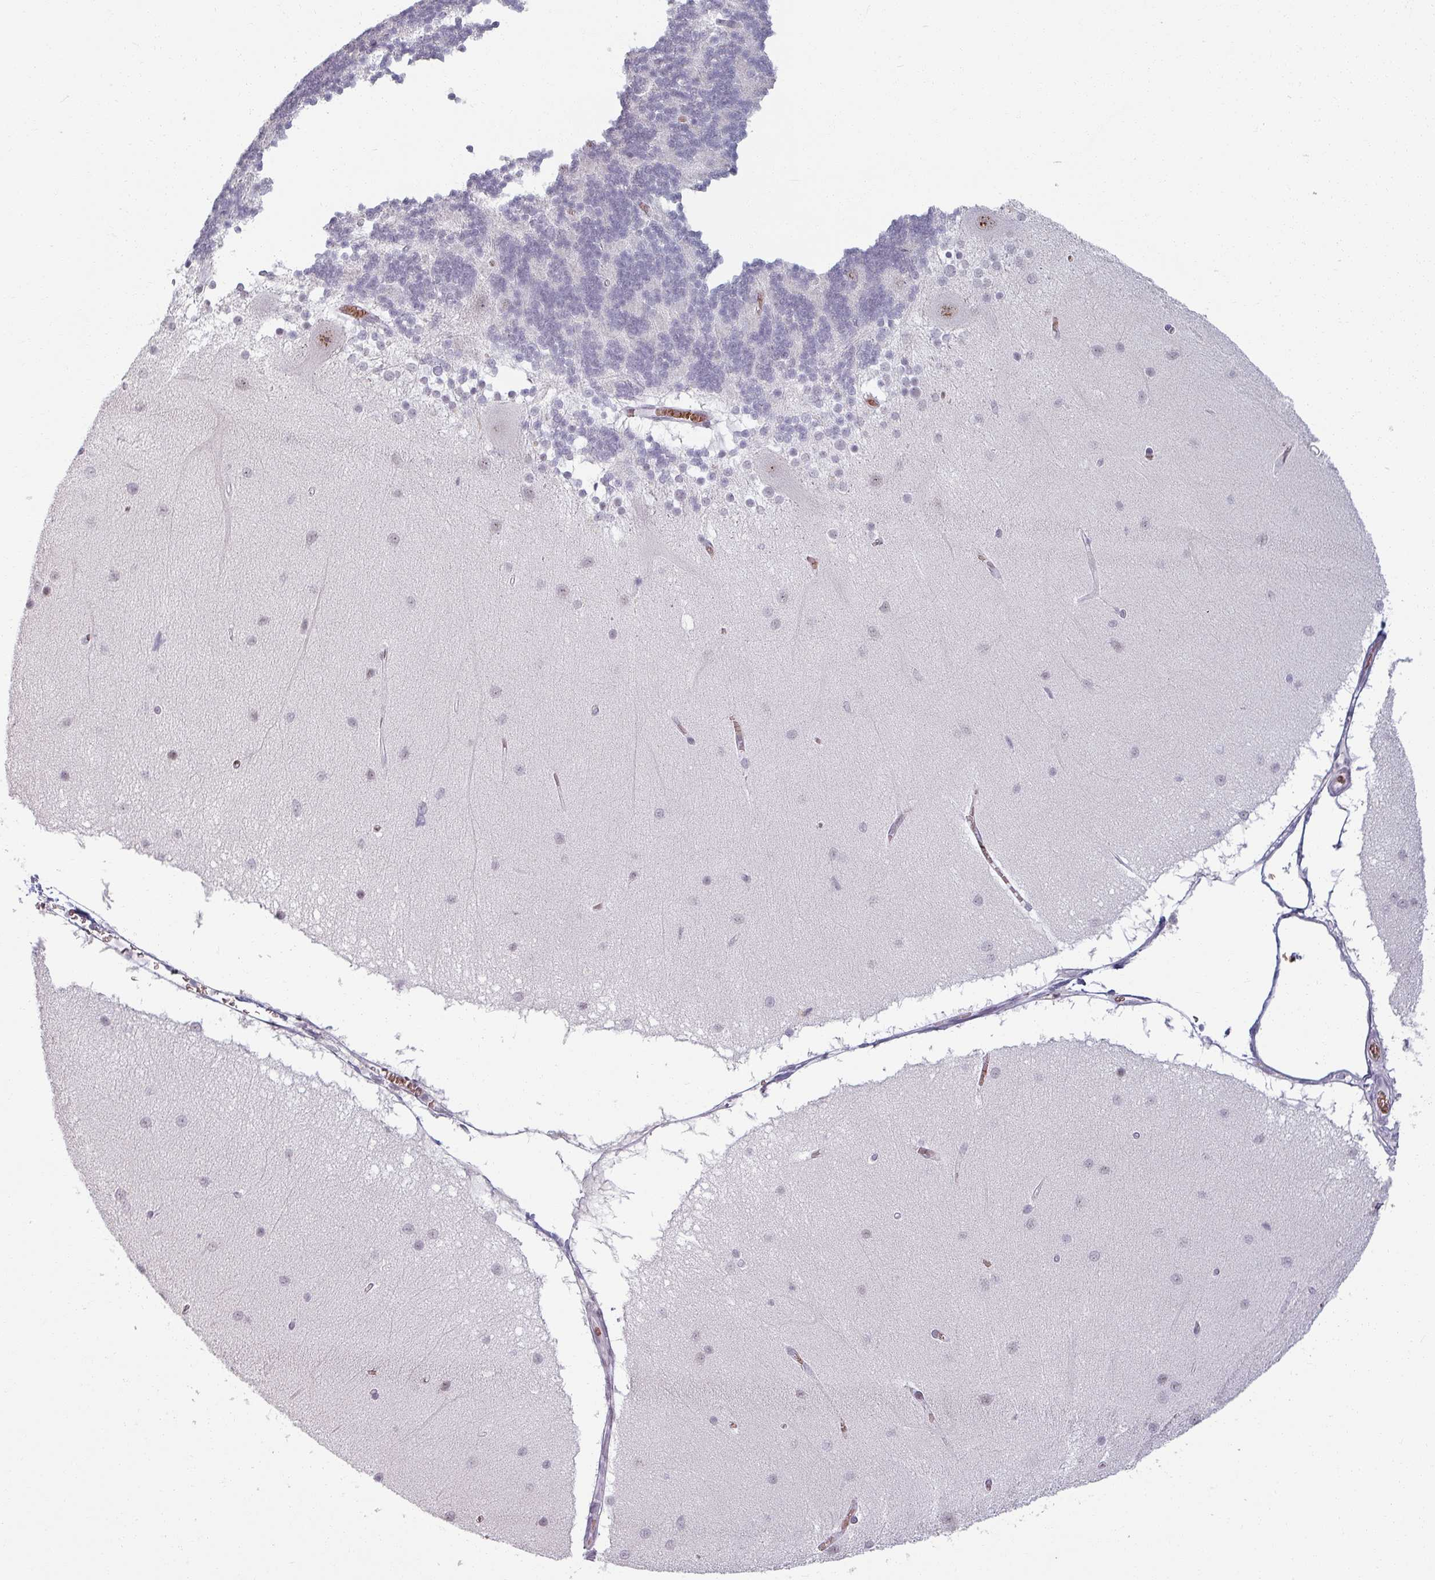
{"staining": {"intensity": "weak", "quantity": "25%-75%", "location": "nuclear"}, "tissue": "cerebellum", "cell_type": "Cells in granular layer", "image_type": "normal", "snomed": [{"axis": "morphology", "description": "Normal tissue, NOS"}, {"axis": "topography", "description": "Cerebellum"}], "caption": "Immunohistochemistry histopathology image of benign cerebellum stained for a protein (brown), which exhibits low levels of weak nuclear staining in approximately 25%-75% of cells in granular layer.", "gene": "NCOR1", "patient": {"sex": "female", "age": 54}}